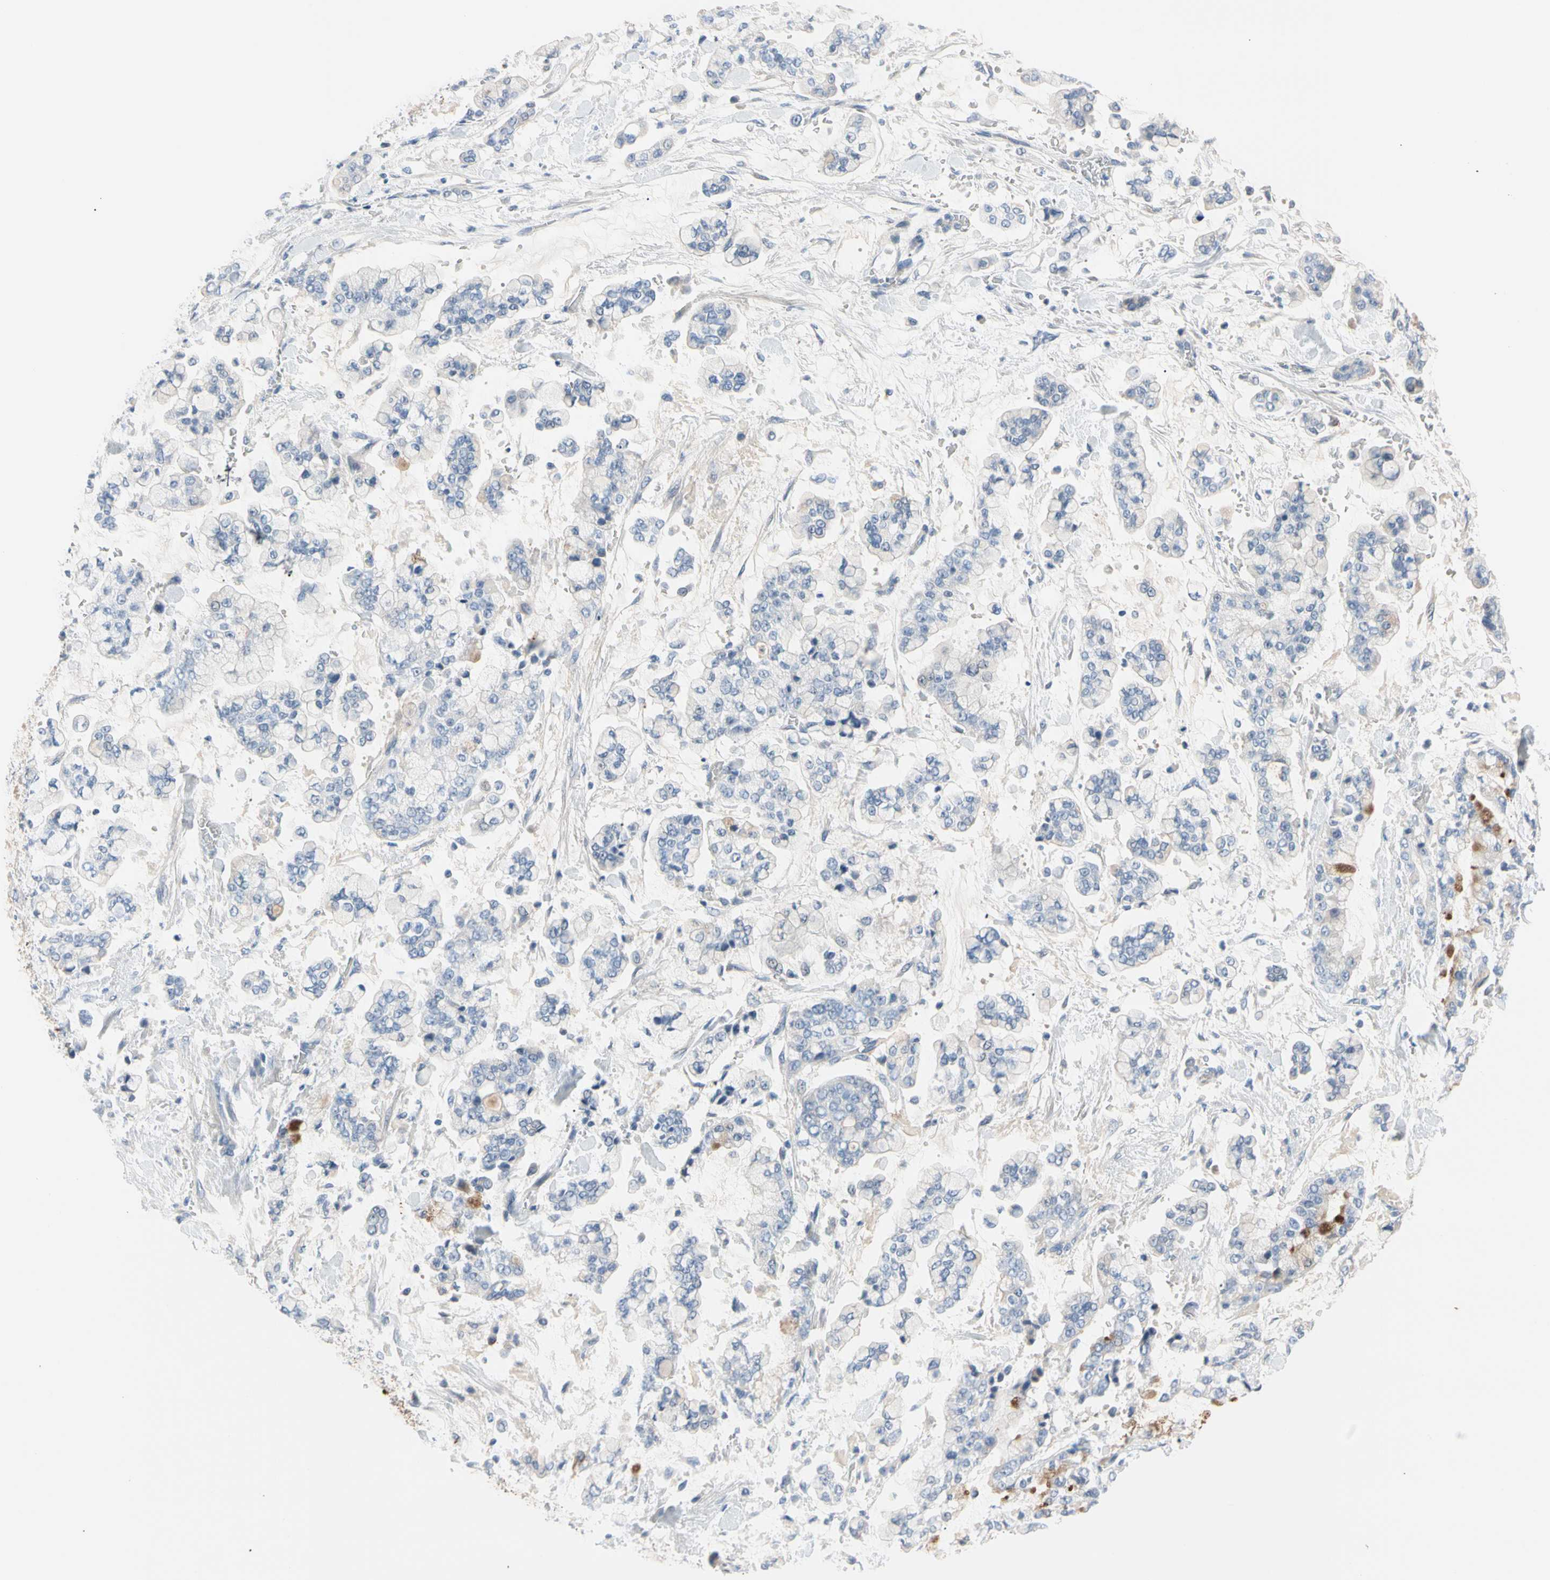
{"staining": {"intensity": "strong", "quantity": "25%-75%", "location": "cytoplasmic/membranous"}, "tissue": "stomach cancer", "cell_type": "Tumor cells", "image_type": "cancer", "snomed": [{"axis": "morphology", "description": "Normal tissue, NOS"}, {"axis": "morphology", "description": "Adenocarcinoma, NOS"}, {"axis": "topography", "description": "Stomach, upper"}, {"axis": "topography", "description": "Stomach"}], "caption": "Immunohistochemistry (IHC) histopathology image of neoplastic tissue: human stomach cancer stained using IHC shows high levels of strong protein expression localized specifically in the cytoplasmic/membranous of tumor cells, appearing as a cytoplasmic/membranous brown color.", "gene": "MARK1", "patient": {"sex": "male", "age": 76}}